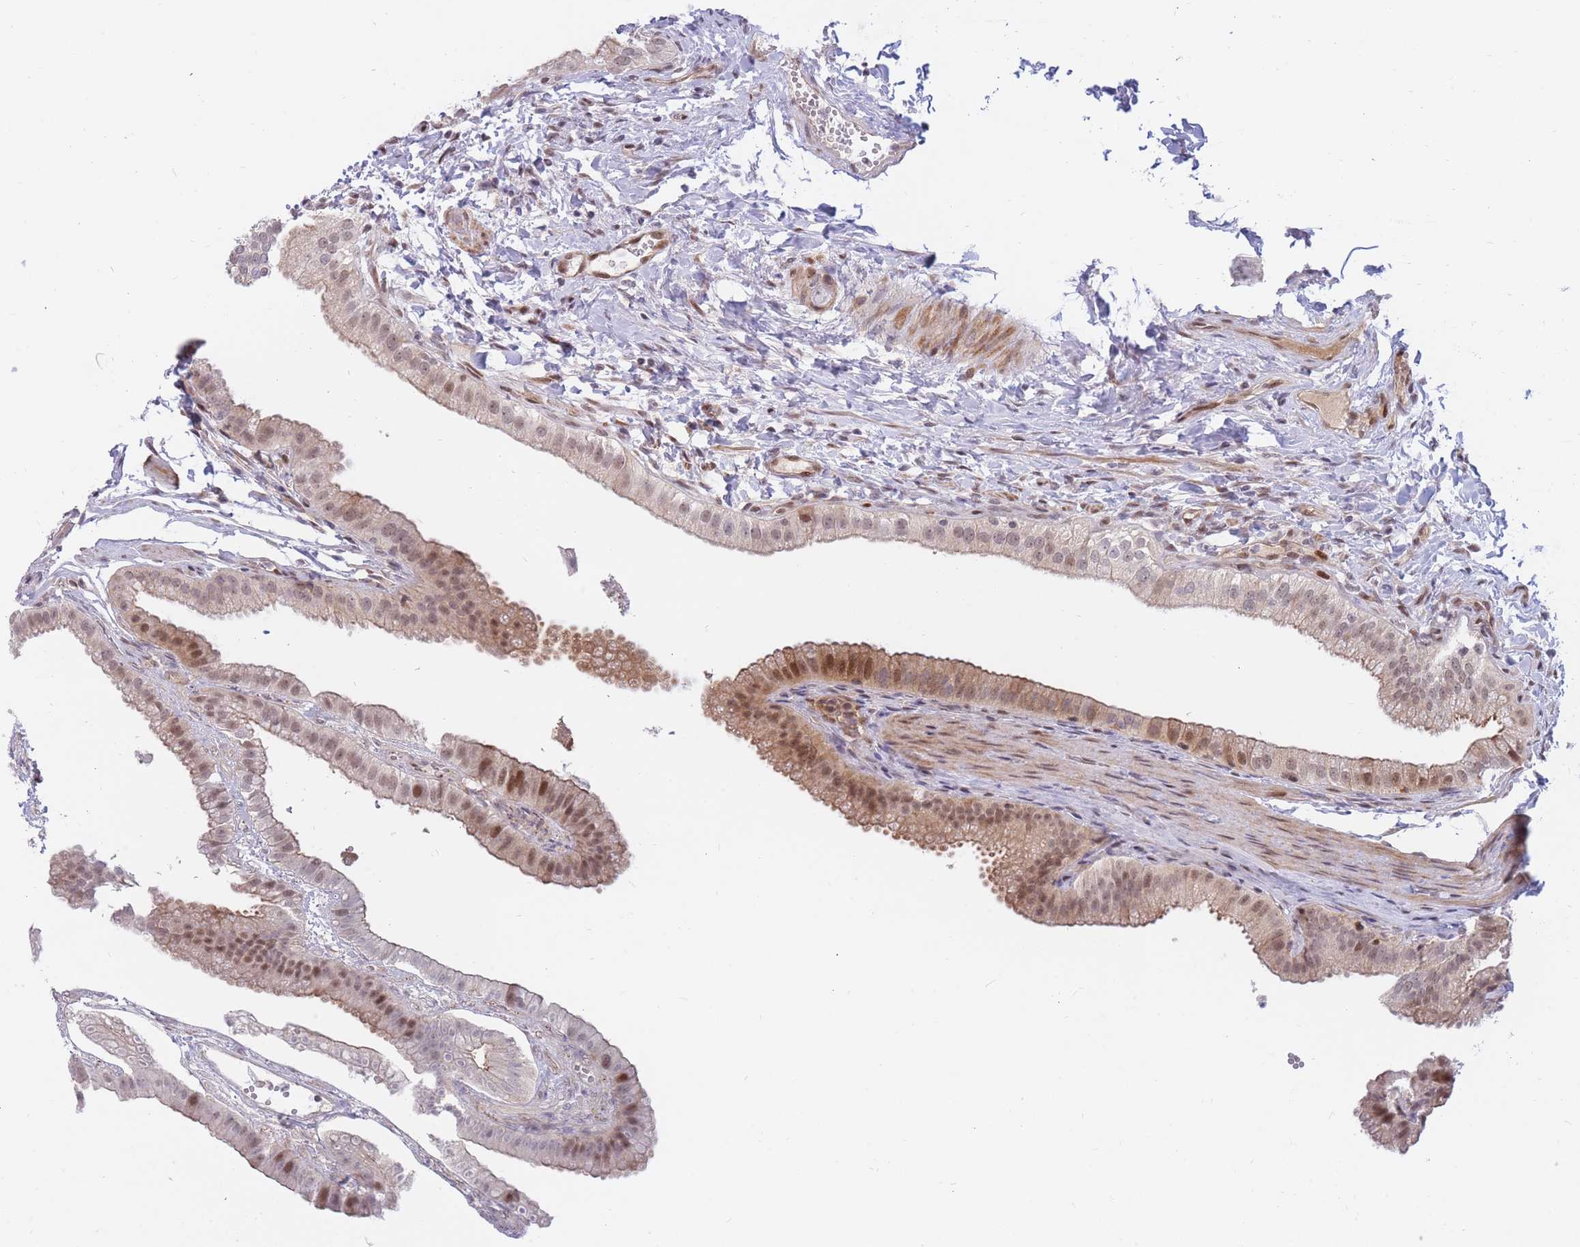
{"staining": {"intensity": "moderate", "quantity": ">75%", "location": "cytoplasmic/membranous,nuclear"}, "tissue": "gallbladder", "cell_type": "Glandular cells", "image_type": "normal", "snomed": [{"axis": "morphology", "description": "Normal tissue, NOS"}, {"axis": "topography", "description": "Gallbladder"}], "caption": "Immunohistochemistry (IHC) of benign human gallbladder demonstrates medium levels of moderate cytoplasmic/membranous,nuclear staining in approximately >75% of glandular cells.", "gene": "ERICH6B", "patient": {"sex": "female", "age": 61}}